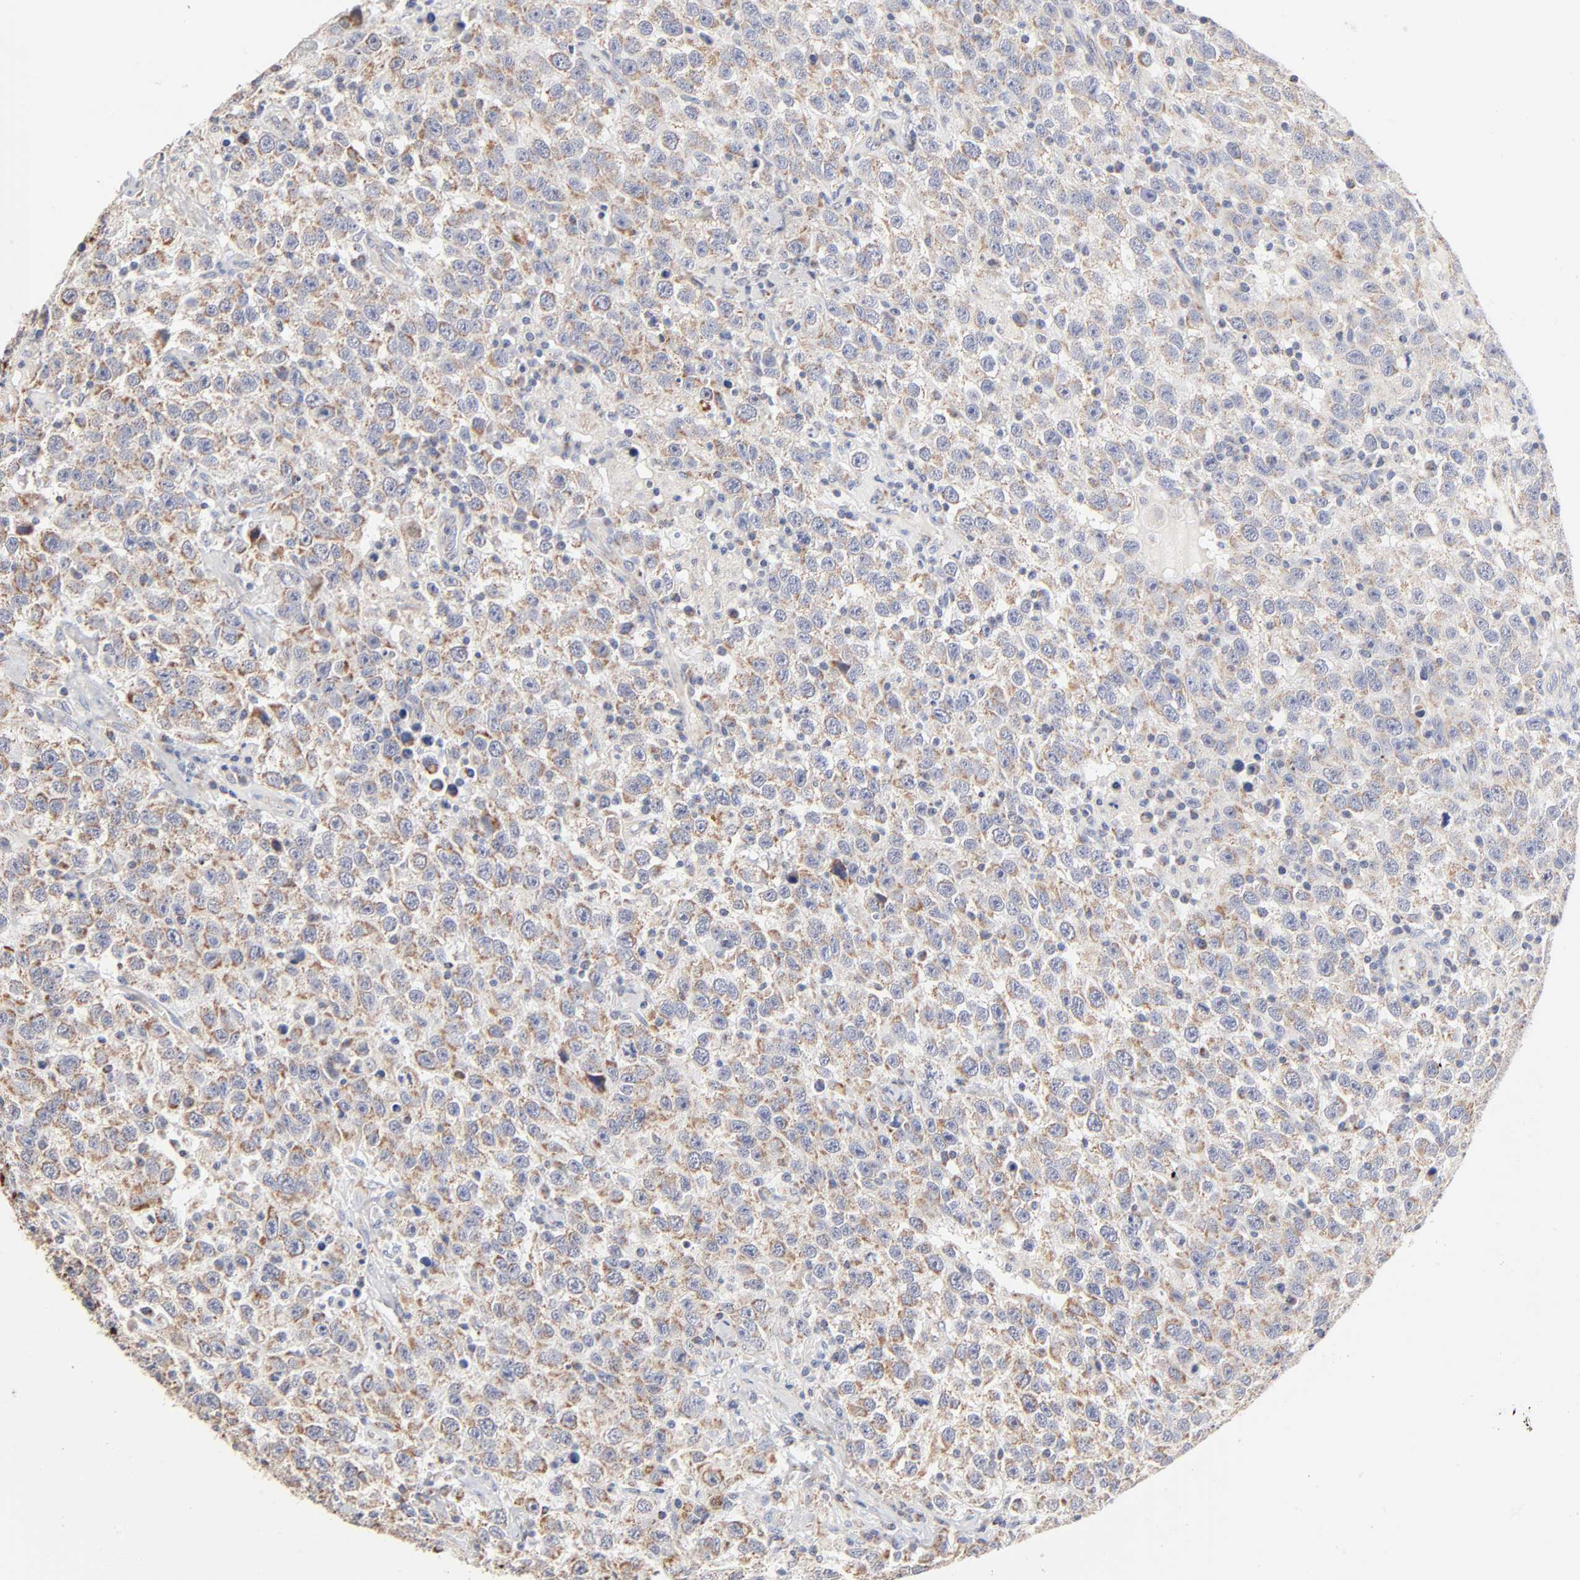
{"staining": {"intensity": "moderate", "quantity": ">75%", "location": "cytoplasmic/membranous"}, "tissue": "testis cancer", "cell_type": "Tumor cells", "image_type": "cancer", "snomed": [{"axis": "morphology", "description": "Seminoma, NOS"}, {"axis": "topography", "description": "Testis"}], "caption": "Moderate cytoplasmic/membranous protein positivity is seen in about >75% of tumor cells in testis cancer (seminoma).", "gene": "MRPL58", "patient": {"sex": "male", "age": 41}}